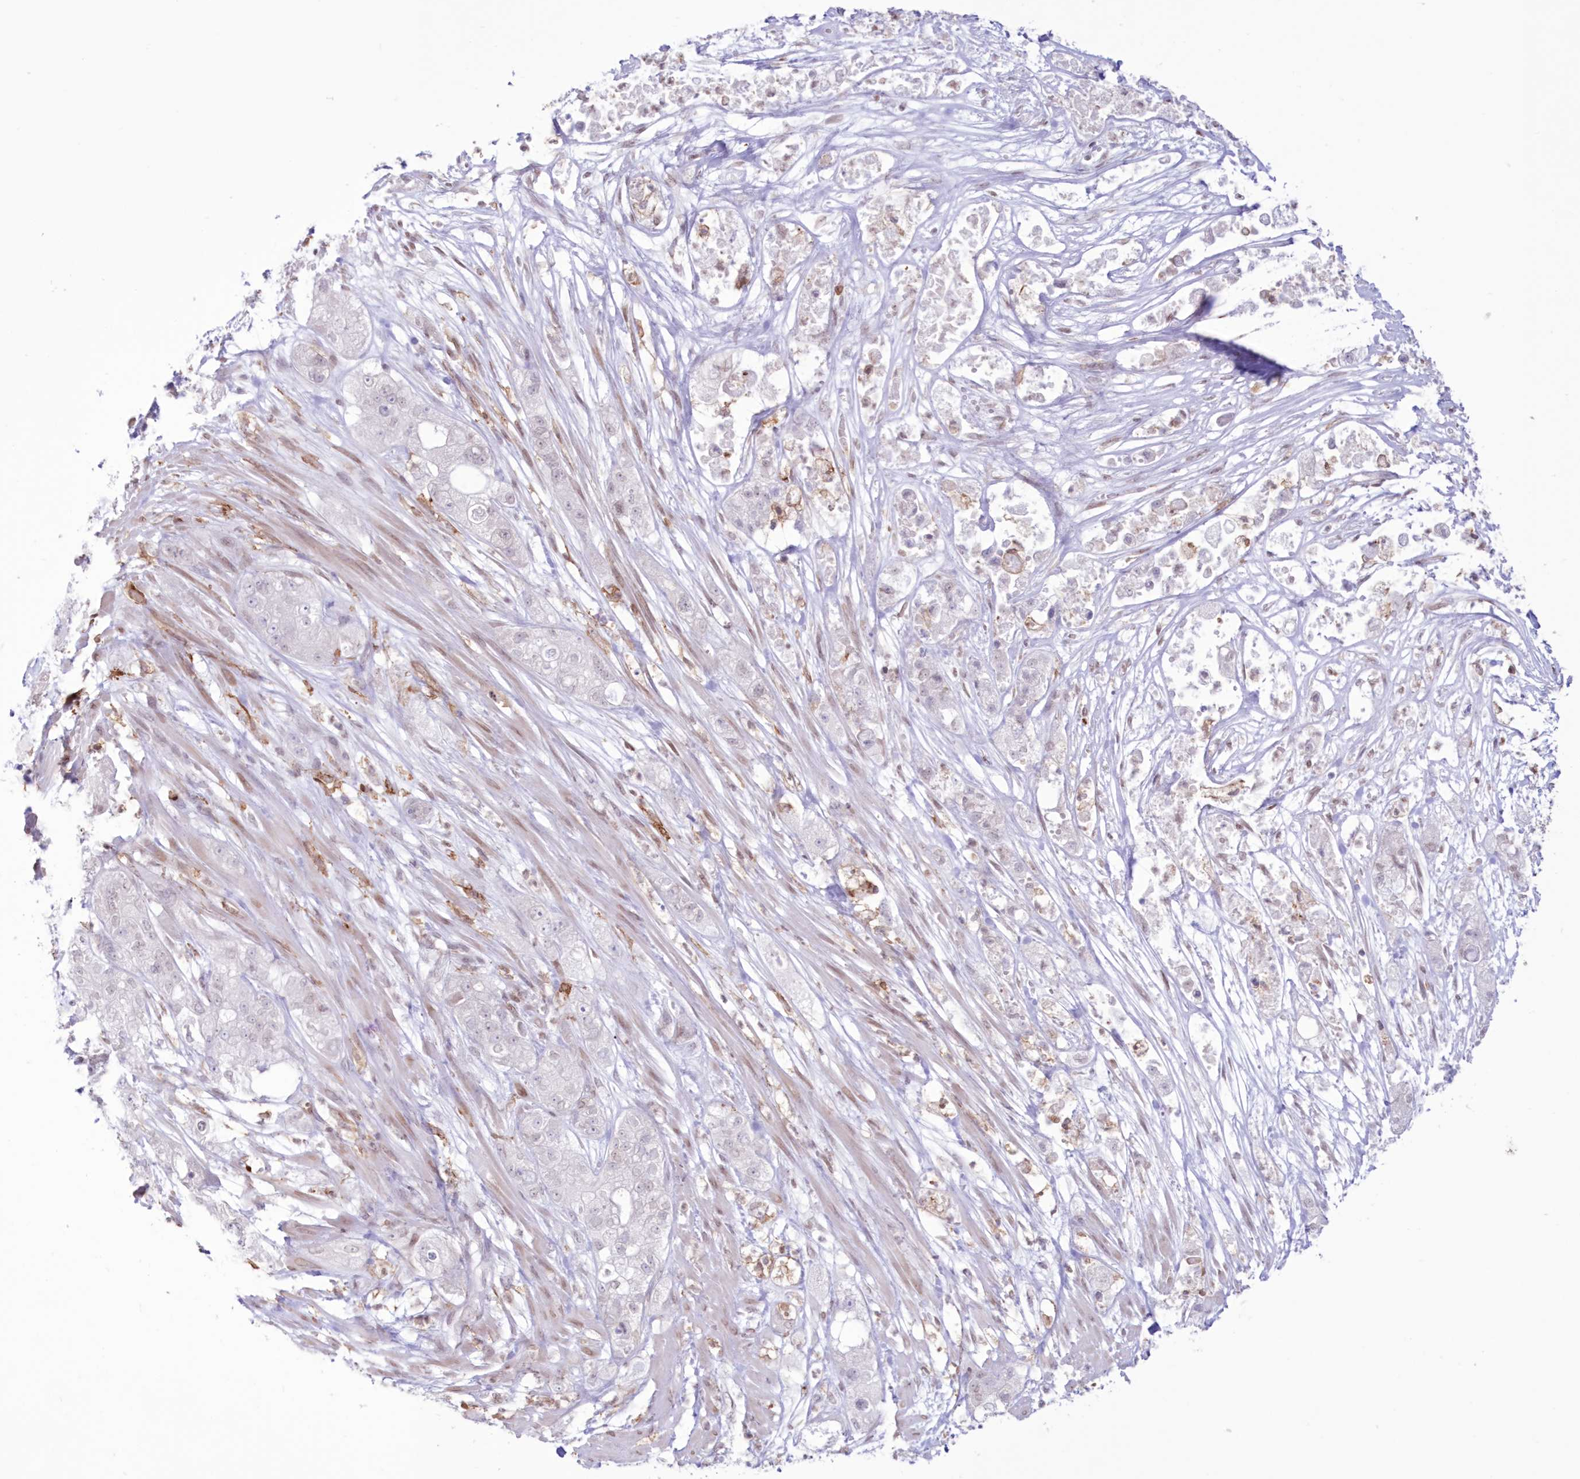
{"staining": {"intensity": "negative", "quantity": "none", "location": "none"}, "tissue": "pancreatic cancer", "cell_type": "Tumor cells", "image_type": "cancer", "snomed": [{"axis": "morphology", "description": "Adenocarcinoma, NOS"}, {"axis": "topography", "description": "Pancreas"}], "caption": "Micrograph shows no significant protein positivity in tumor cells of pancreatic adenocarcinoma.", "gene": "C11orf1", "patient": {"sex": "female", "age": 78}}